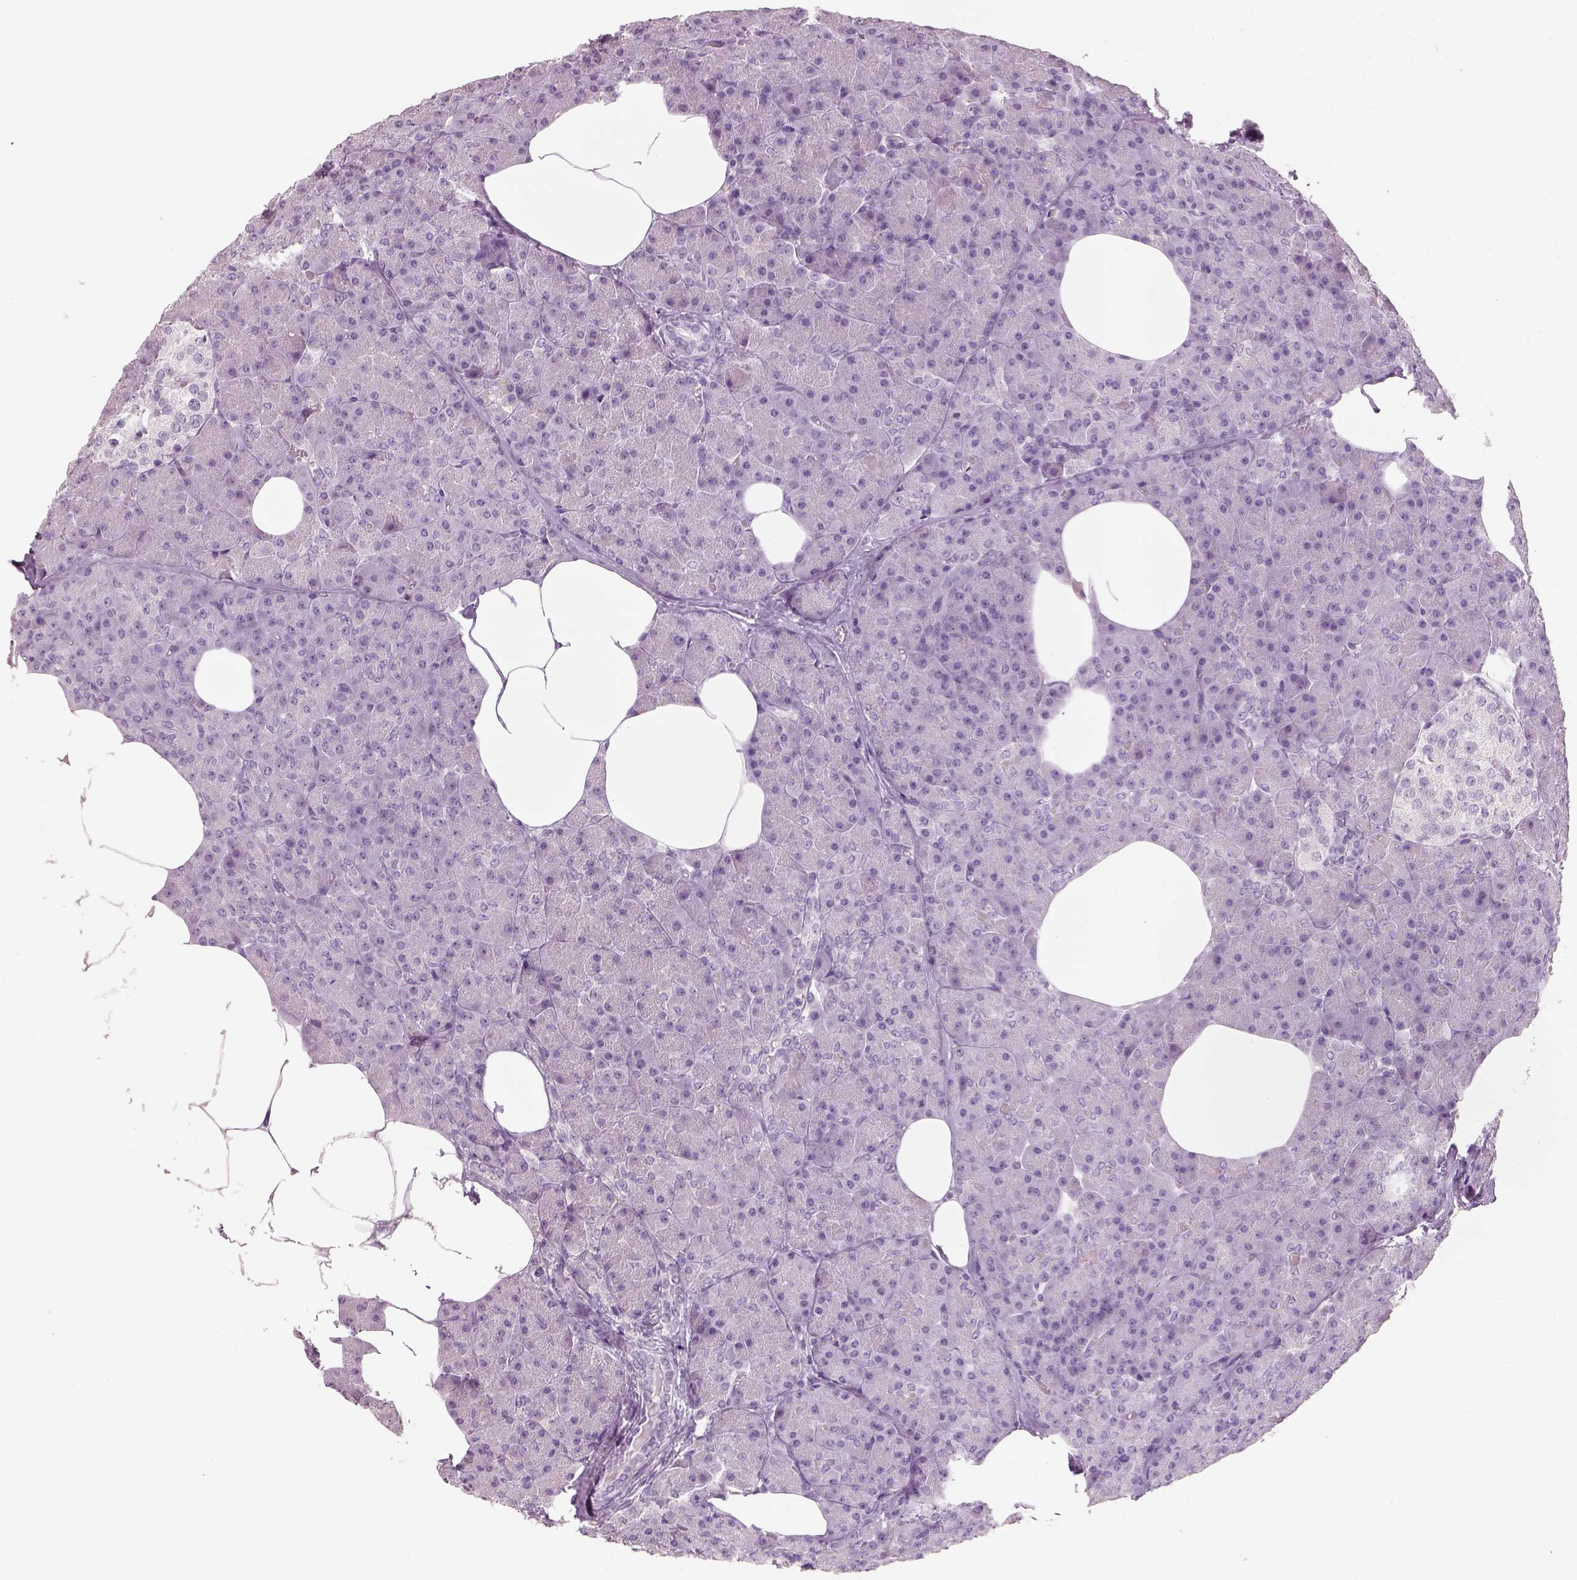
{"staining": {"intensity": "negative", "quantity": "none", "location": "none"}, "tissue": "pancreas", "cell_type": "Exocrine glandular cells", "image_type": "normal", "snomed": [{"axis": "morphology", "description": "Normal tissue, NOS"}, {"axis": "topography", "description": "Pancreas"}], "caption": "IHC photomicrograph of benign pancreas: pancreas stained with DAB displays no significant protein staining in exocrine glandular cells. (DAB immunohistochemistry (IHC), high magnification).", "gene": "SLC6A2", "patient": {"sex": "female", "age": 45}}